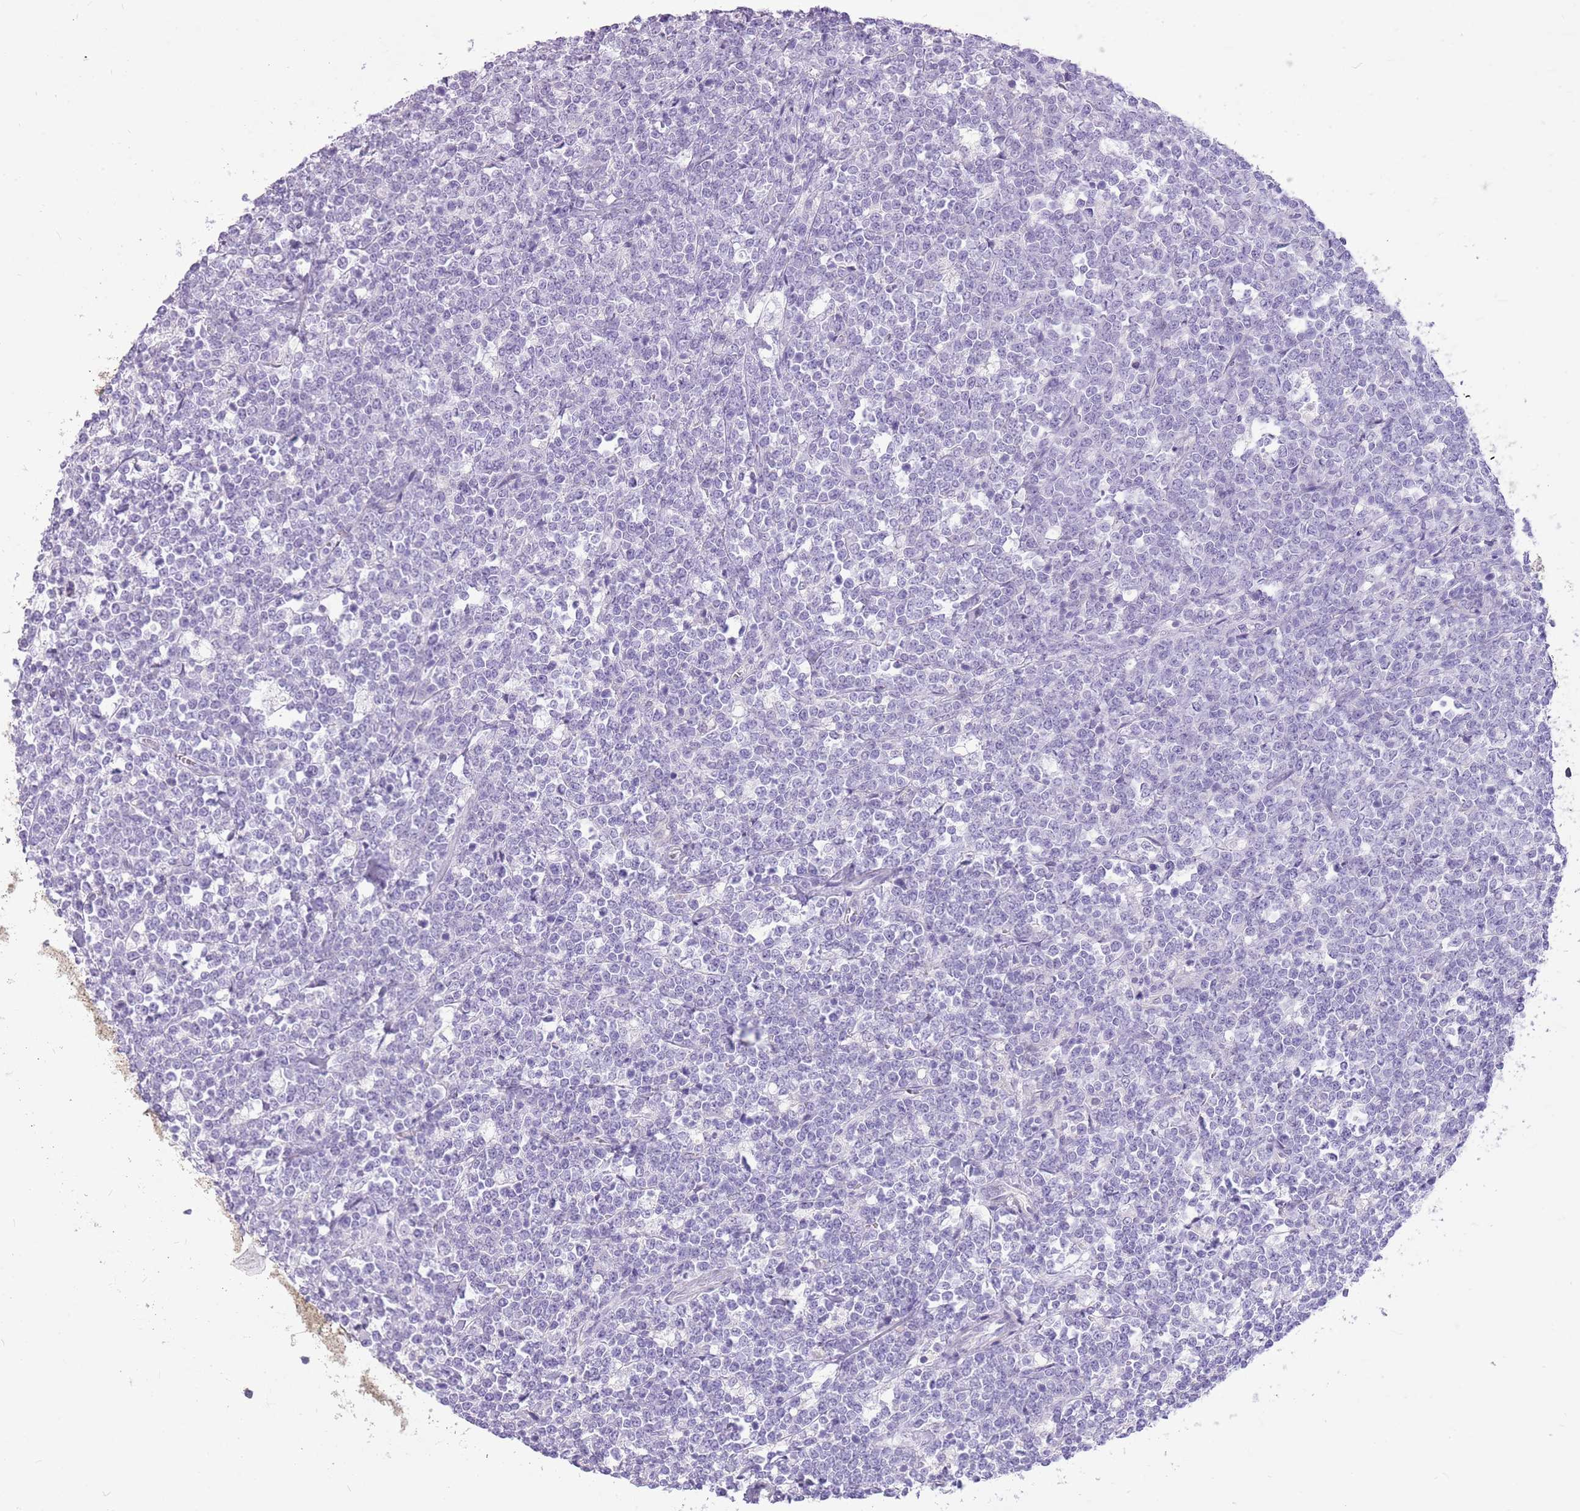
{"staining": {"intensity": "negative", "quantity": "none", "location": "none"}, "tissue": "lymphoma", "cell_type": "Tumor cells", "image_type": "cancer", "snomed": [{"axis": "morphology", "description": "Malignant lymphoma, non-Hodgkin's type, High grade"}, {"axis": "topography", "description": "Small intestine"}], "caption": "The immunohistochemistry (IHC) image has no significant staining in tumor cells of high-grade malignant lymphoma, non-Hodgkin's type tissue.", "gene": "ZNF425", "patient": {"sex": "male", "age": 8}}